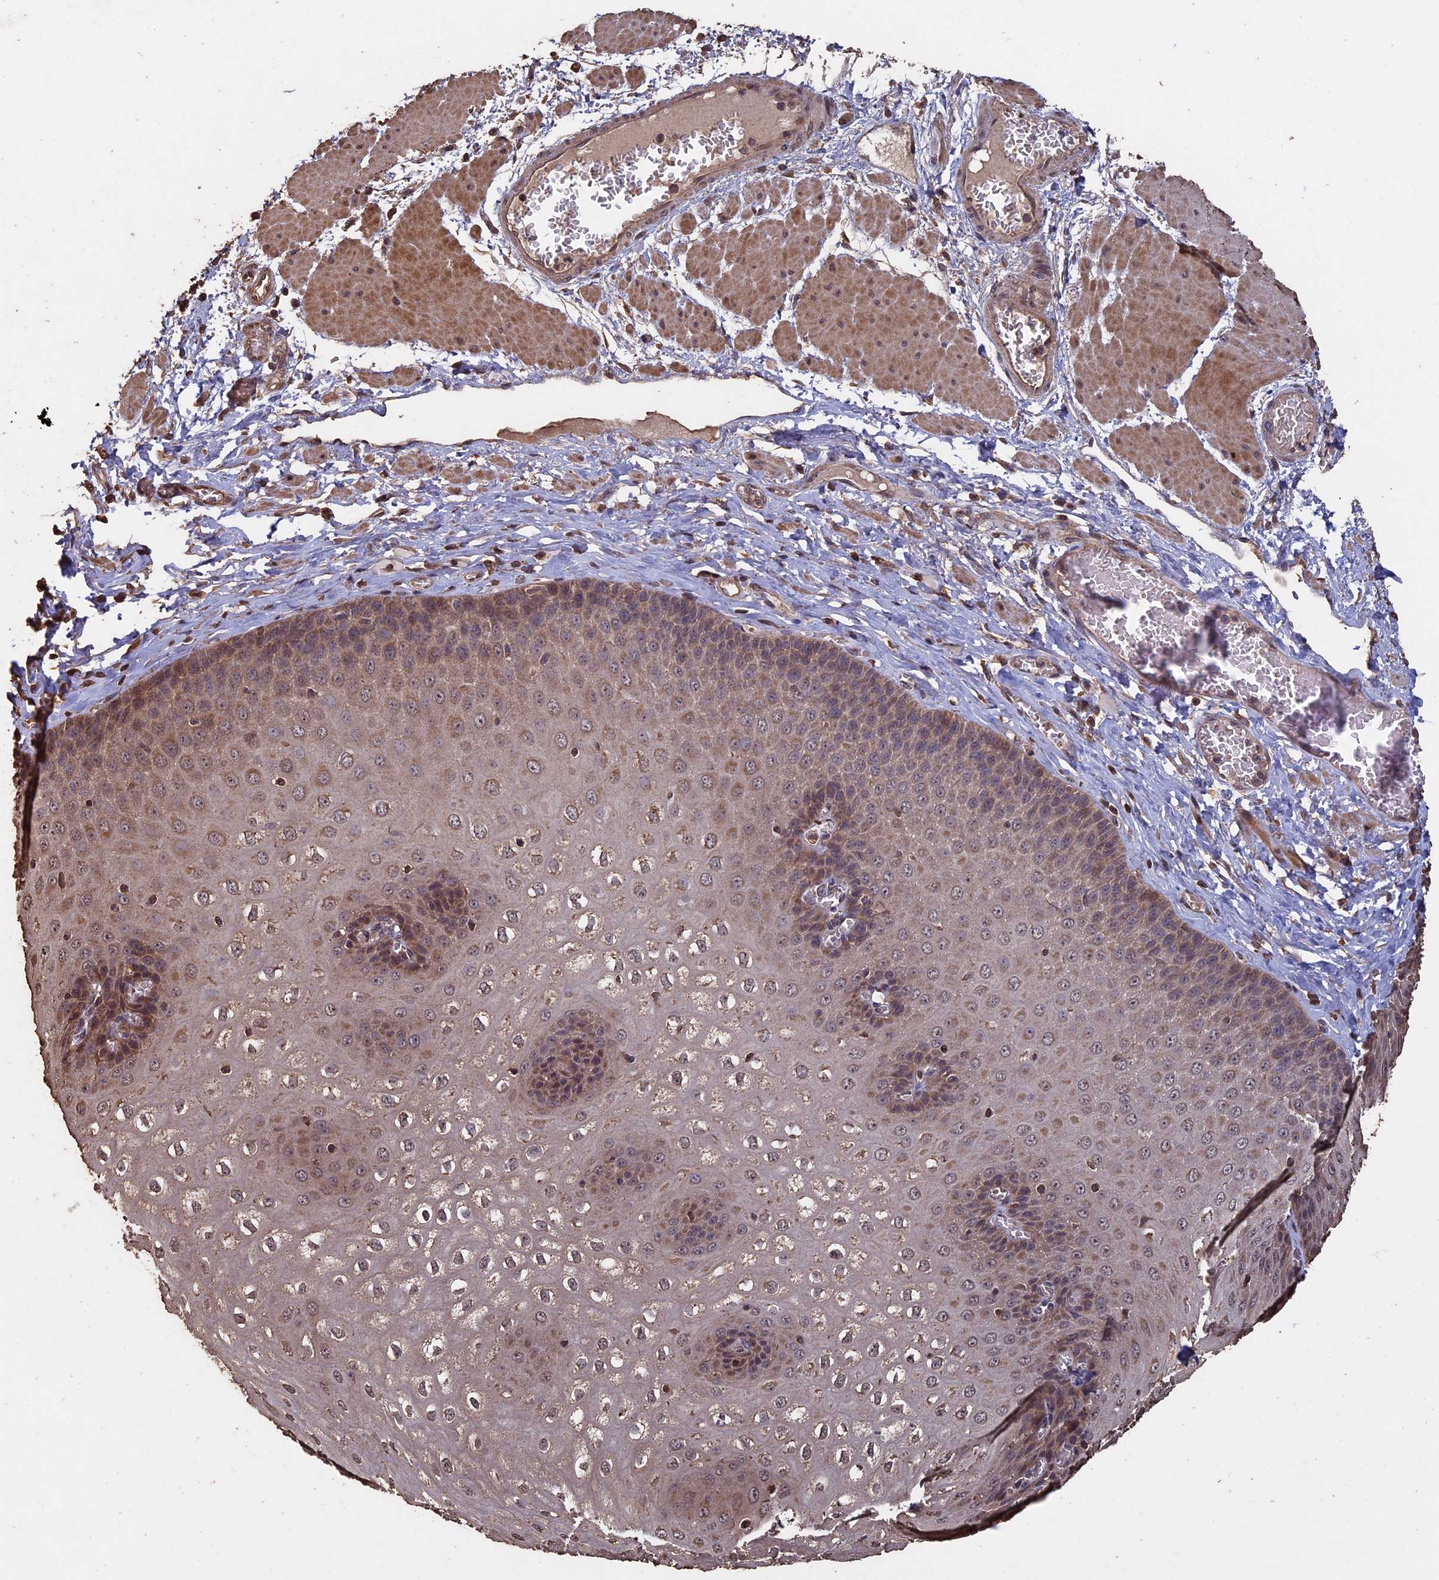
{"staining": {"intensity": "moderate", "quantity": ">75%", "location": "cytoplasmic/membranous"}, "tissue": "esophagus", "cell_type": "Squamous epithelial cells", "image_type": "normal", "snomed": [{"axis": "morphology", "description": "Normal tissue, NOS"}, {"axis": "topography", "description": "Esophagus"}], "caption": "Squamous epithelial cells reveal medium levels of moderate cytoplasmic/membranous positivity in about >75% of cells in benign esophagus.", "gene": "HUNK", "patient": {"sex": "male", "age": 60}}